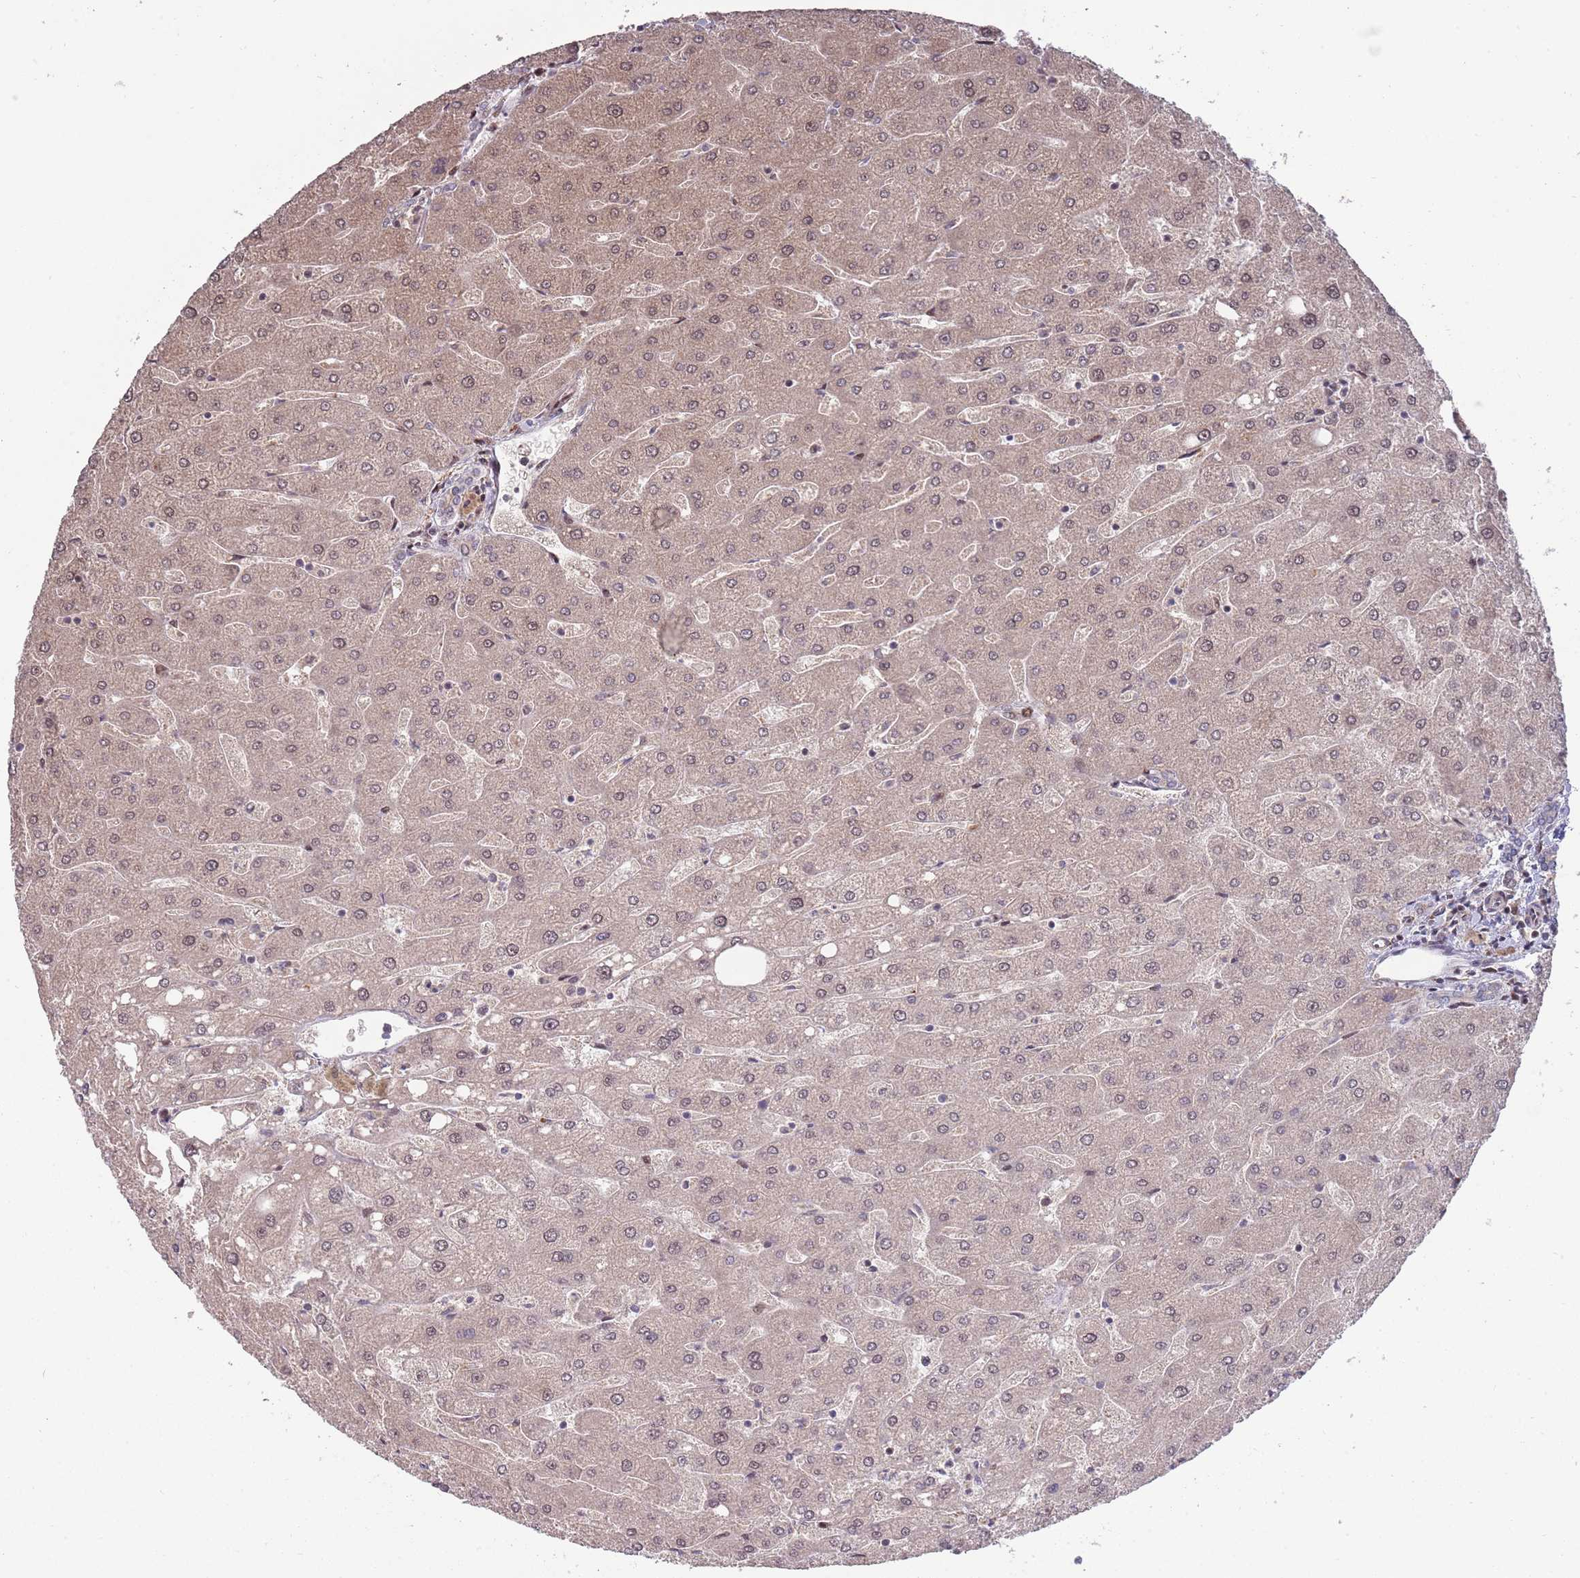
{"staining": {"intensity": "negative", "quantity": "none", "location": "none"}, "tissue": "liver", "cell_type": "Cholangiocytes", "image_type": "normal", "snomed": [{"axis": "morphology", "description": "Normal tissue, NOS"}, {"axis": "topography", "description": "Liver"}], "caption": "High power microscopy histopathology image of an immunohistochemistry image of benign liver, revealing no significant positivity in cholangiocytes.", "gene": "SYNDIG1L", "patient": {"sex": "male", "age": 67}}